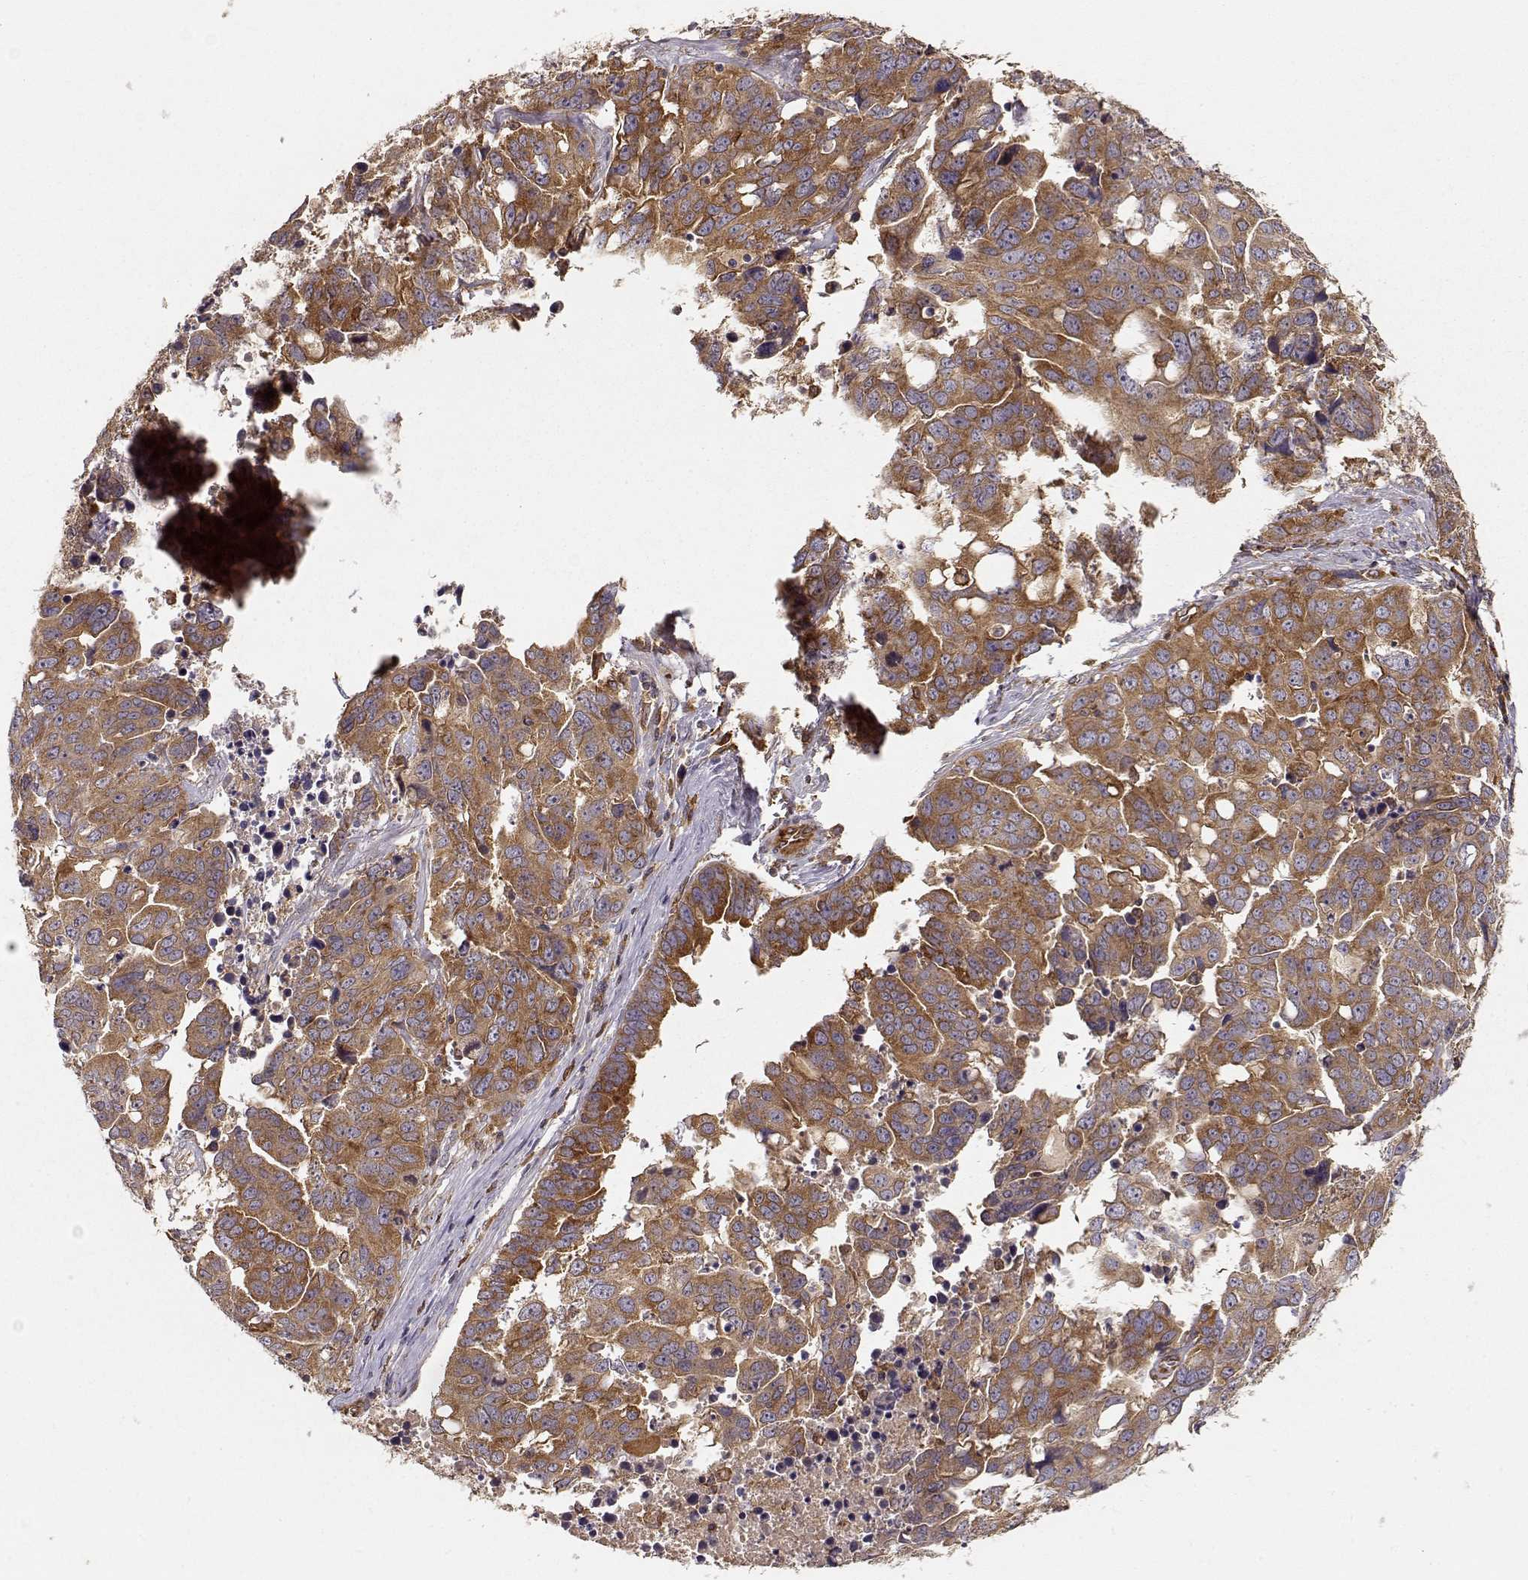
{"staining": {"intensity": "strong", "quantity": "25%-75%", "location": "cytoplasmic/membranous"}, "tissue": "ovarian cancer", "cell_type": "Tumor cells", "image_type": "cancer", "snomed": [{"axis": "morphology", "description": "Carcinoma, endometroid"}, {"axis": "topography", "description": "Ovary"}], "caption": "Protein expression analysis of human ovarian cancer (endometroid carcinoma) reveals strong cytoplasmic/membranous staining in about 25%-75% of tumor cells. The staining is performed using DAB brown chromogen to label protein expression. The nuclei are counter-stained blue using hematoxylin.", "gene": "ARHGEF2", "patient": {"sex": "female", "age": 78}}